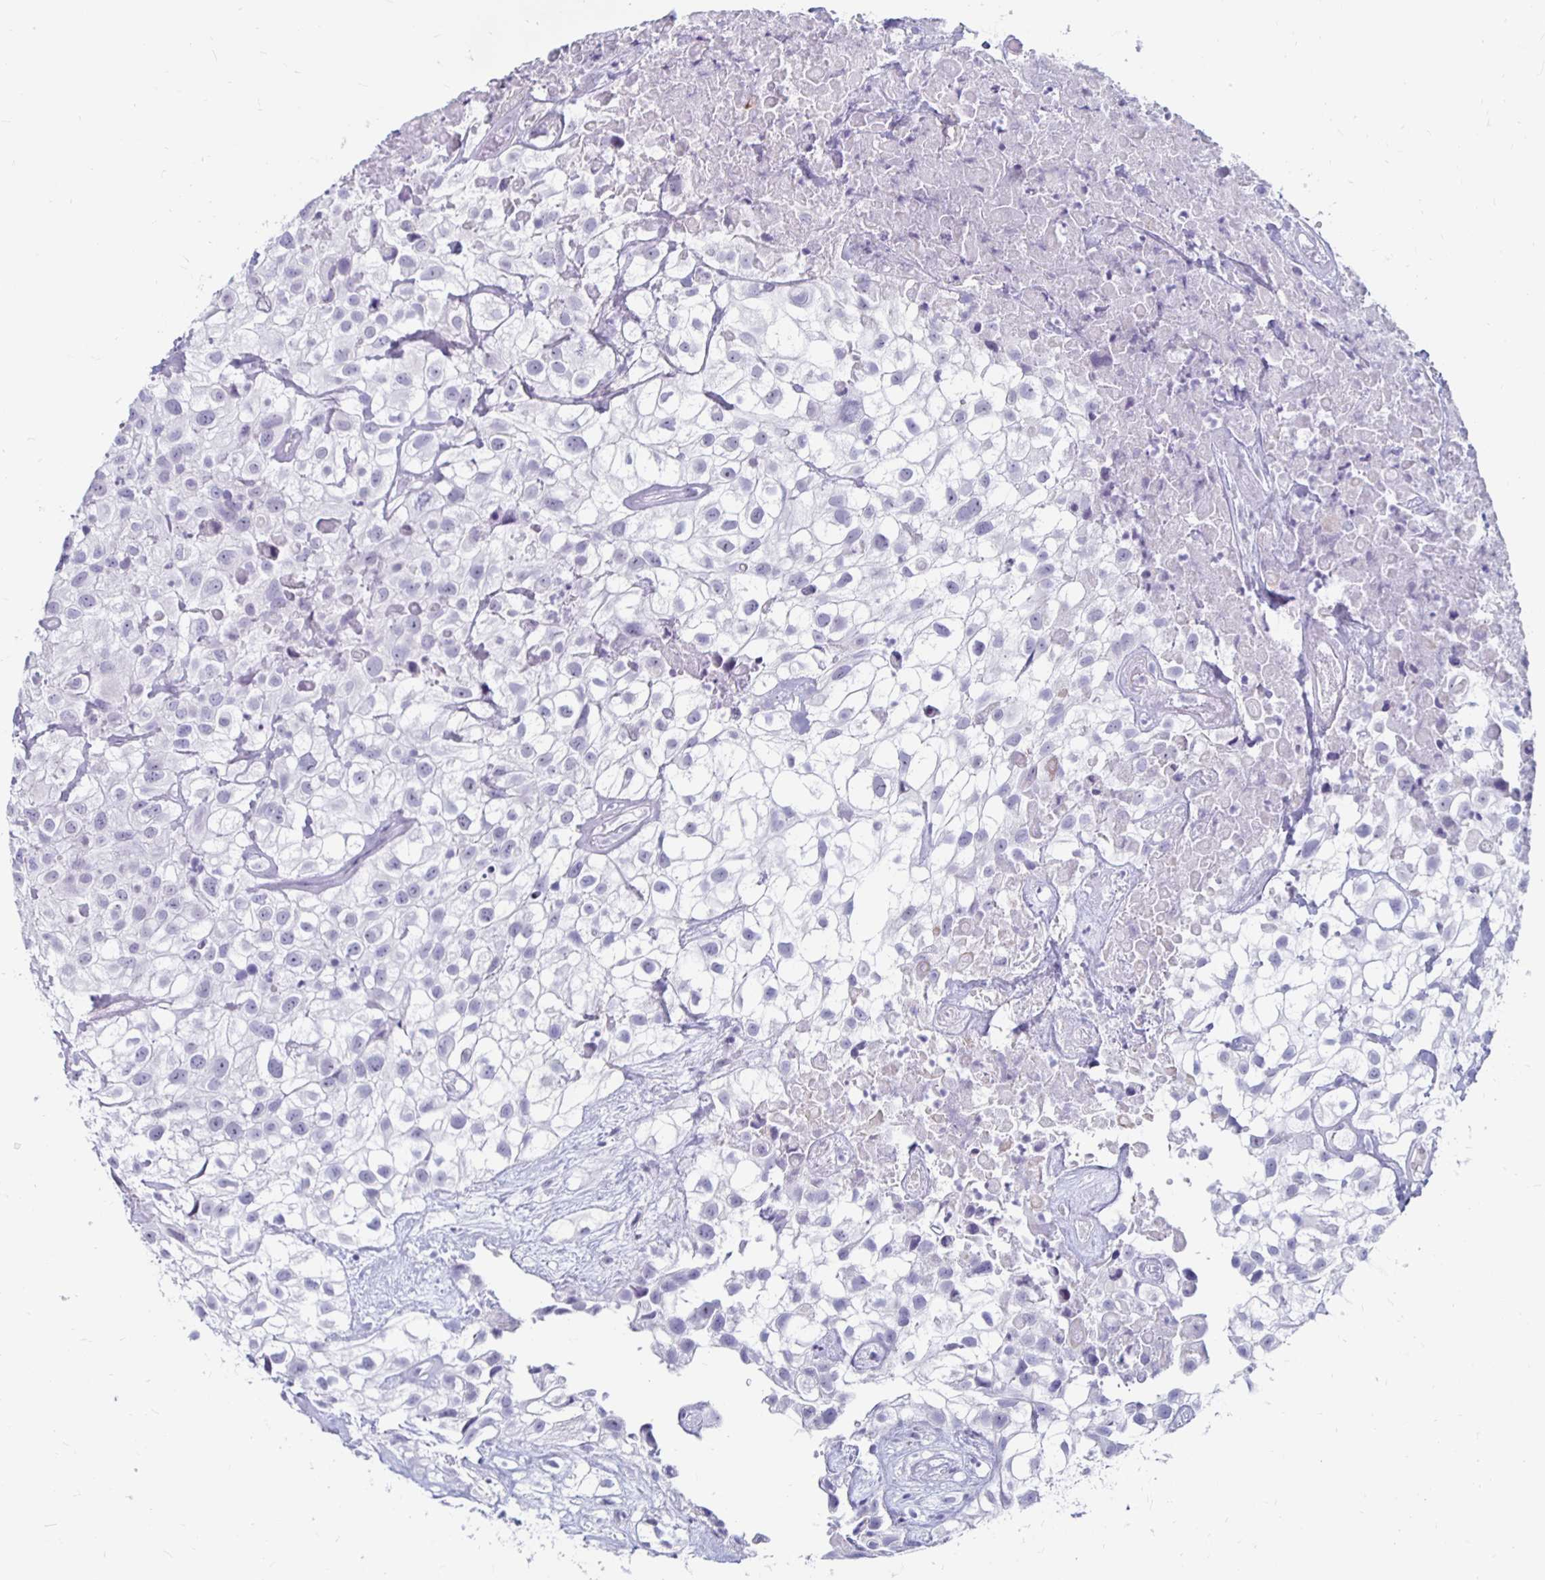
{"staining": {"intensity": "negative", "quantity": "none", "location": "none"}, "tissue": "urothelial cancer", "cell_type": "Tumor cells", "image_type": "cancer", "snomed": [{"axis": "morphology", "description": "Urothelial carcinoma, High grade"}, {"axis": "topography", "description": "Urinary bladder"}], "caption": "Tumor cells are negative for brown protein staining in urothelial carcinoma (high-grade). (DAB immunohistochemistry (IHC) with hematoxylin counter stain).", "gene": "KCNQ2", "patient": {"sex": "male", "age": 56}}